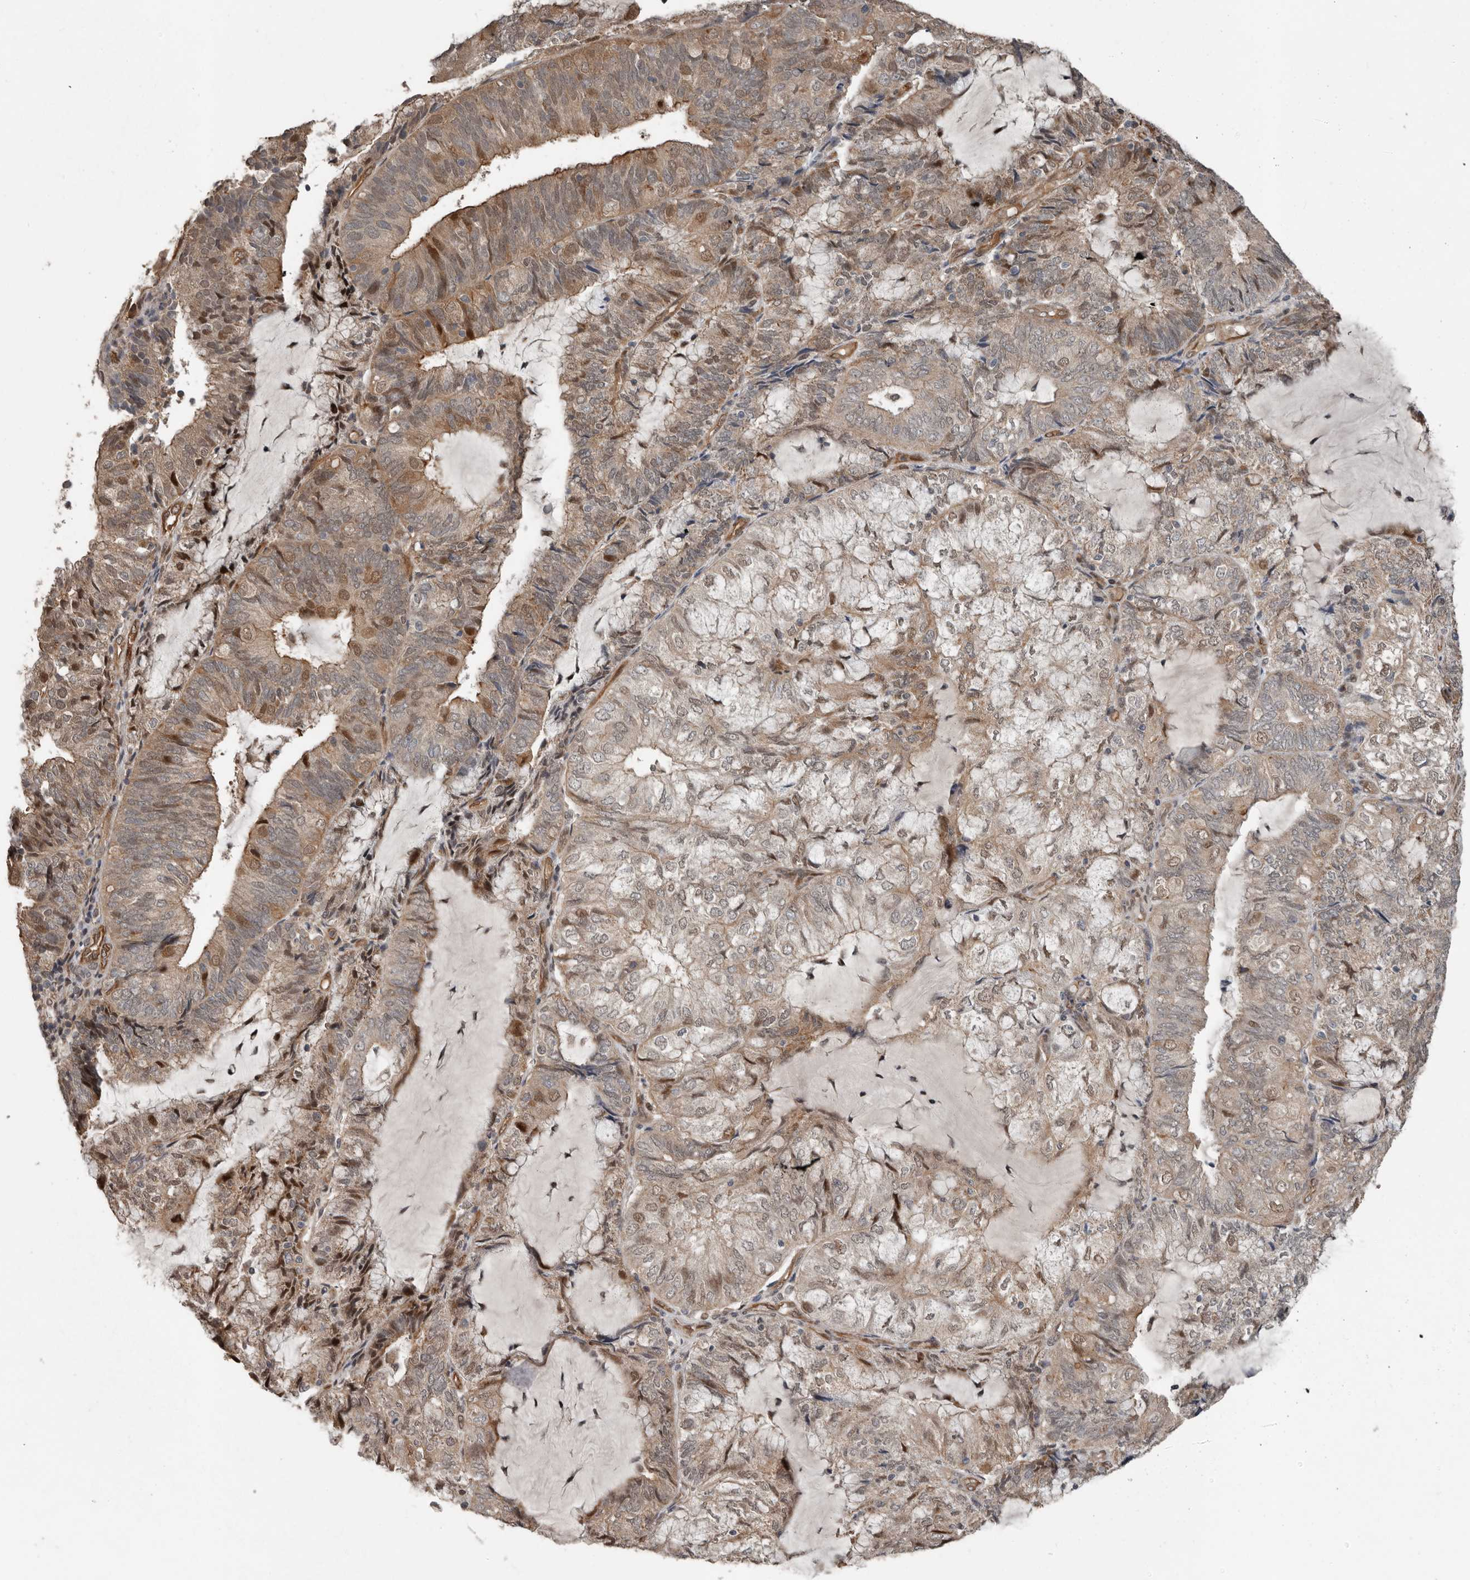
{"staining": {"intensity": "moderate", "quantity": "25%-75%", "location": "cytoplasmic/membranous,nuclear"}, "tissue": "endometrial cancer", "cell_type": "Tumor cells", "image_type": "cancer", "snomed": [{"axis": "morphology", "description": "Adenocarcinoma, NOS"}, {"axis": "topography", "description": "Endometrium"}], "caption": "High-magnification brightfield microscopy of endometrial cancer (adenocarcinoma) stained with DAB (3,3'-diaminobenzidine) (brown) and counterstained with hematoxylin (blue). tumor cells exhibit moderate cytoplasmic/membranous and nuclear staining is seen in approximately25%-75% of cells.", "gene": "YOD1", "patient": {"sex": "female", "age": 81}}